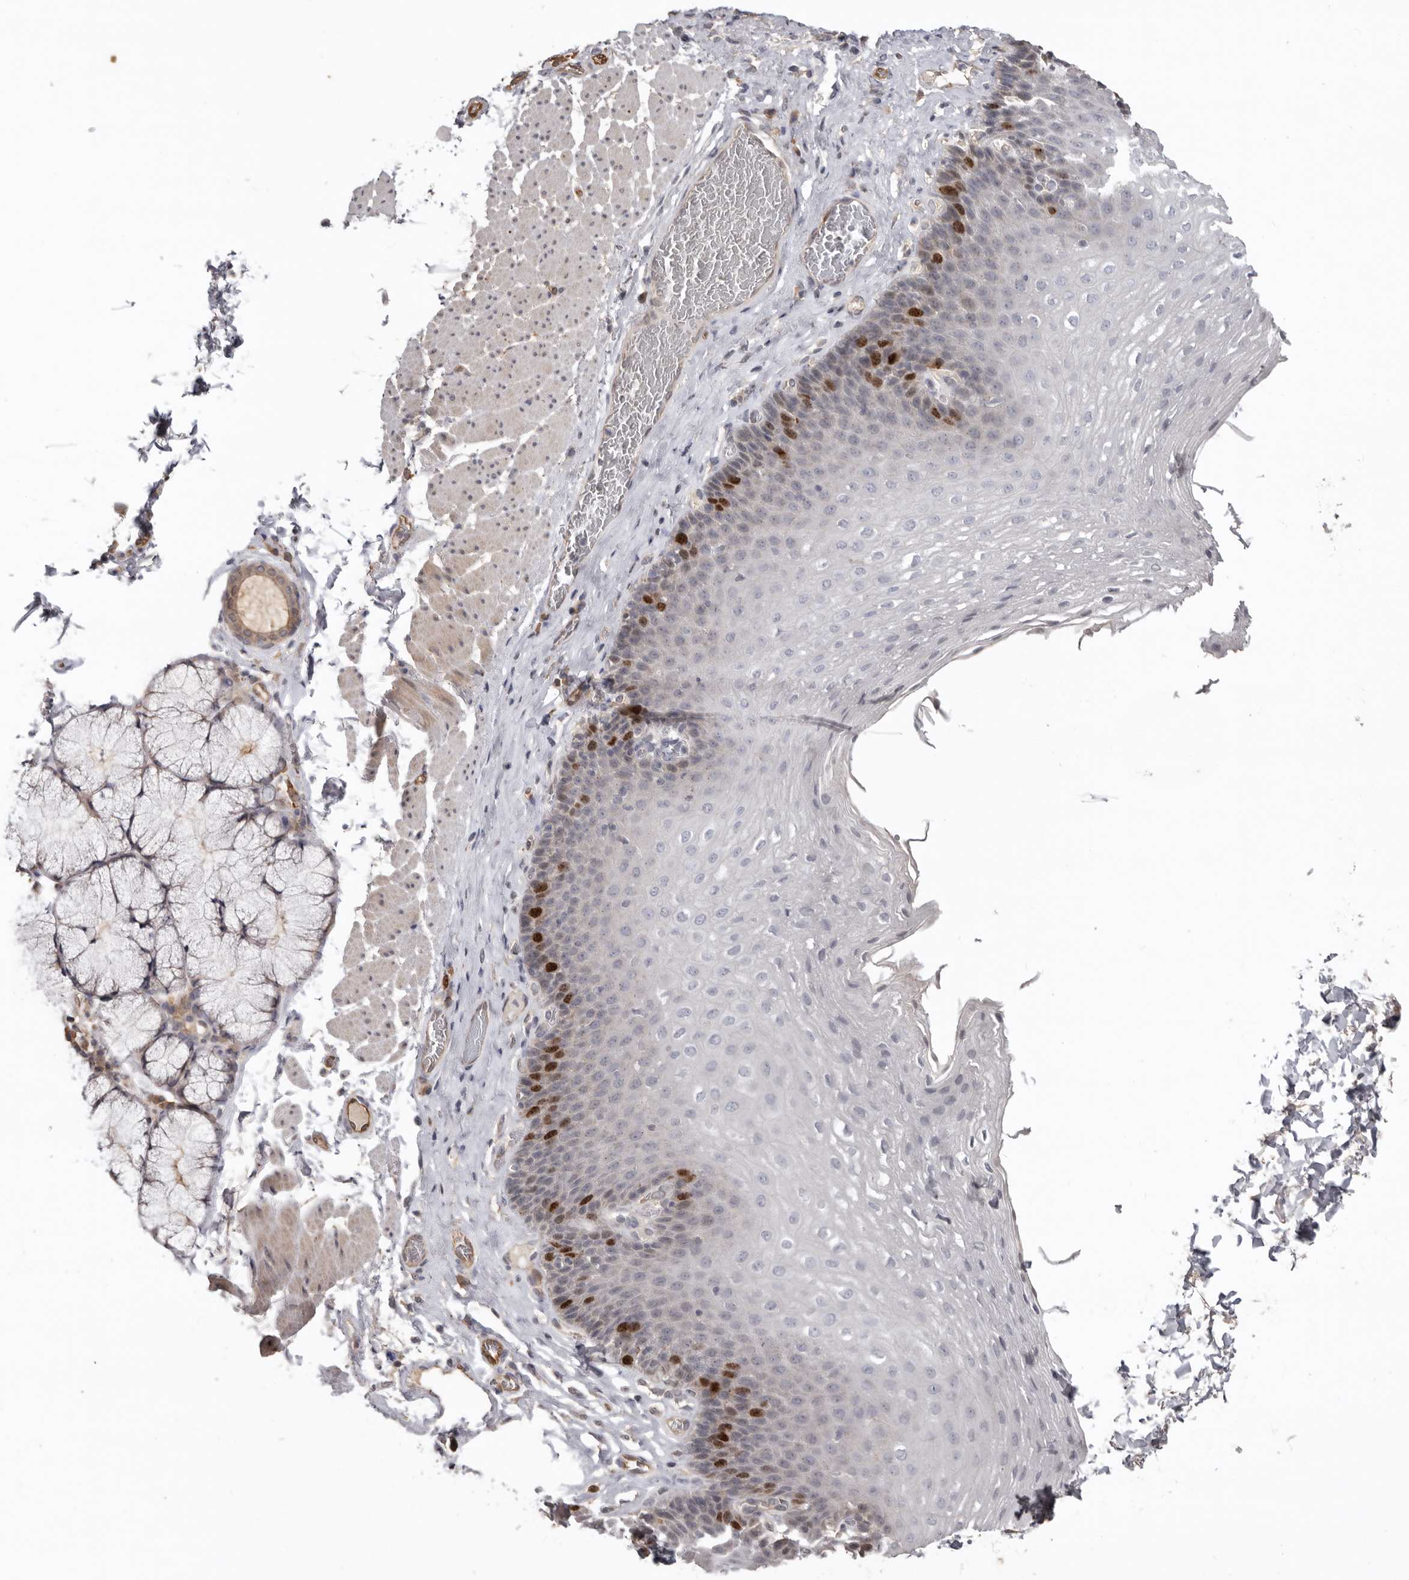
{"staining": {"intensity": "strong", "quantity": "<25%", "location": "nuclear"}, "tissue": "esophagus", "cell_type": "Squamous epithelial cells", "image_type": "normal", "snomed": [{"axis": "morphology", "description": "Normal tissue, NOS"}, {"axis": "topography", "description": "Esophagus"}], "caption": "High-power microscopy captured an immunohistochemistry micrograph of unremarkable esophagus, revealing strong nuclear staining in about <25% of squamous epithelial cells.", "gene": "CDCA8", "patient": {"sex": "female", "age": 66}}